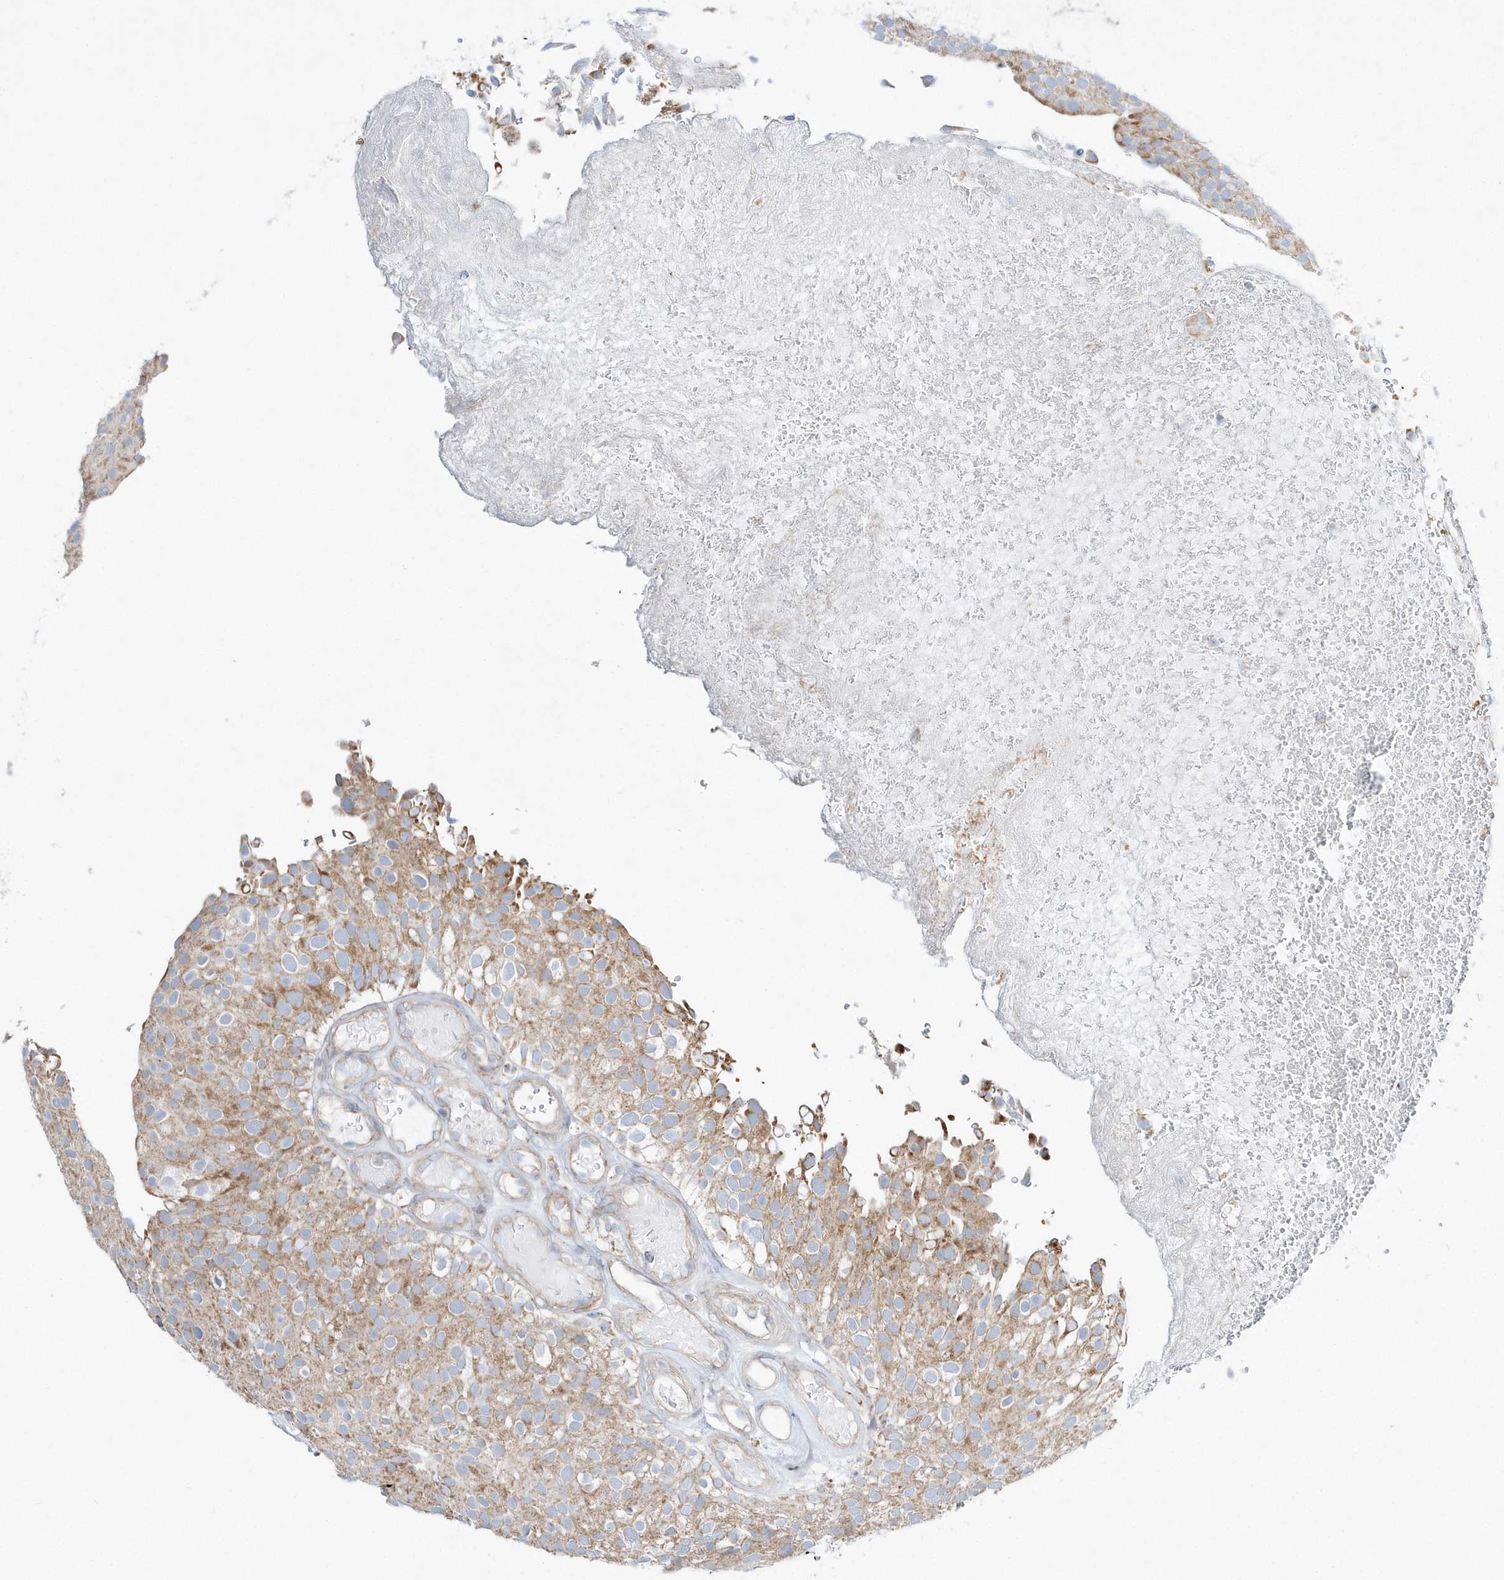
{"staining": {"intensity": "moderate", "quantity": ">75%", "location": "cytoplasmic/membranous"}, "tissue": "urothelial cancer", "cell_type": "Tumor cells", "image_type": "cancer", "snomed": [{"axis": "morphology", "description": "Urothelial carcinoma, Low grade"}, {"axis": "topography", "description": "Urinary bladder"}], "caption": "This histopathology image displays IHC staining of human urothelial cancer, with medium moderate cytoplasmic/membranous expression in approximately >75% of tumor cells.", "gene": "OPA1", "patient": {"sex": "male", "age": 78}}